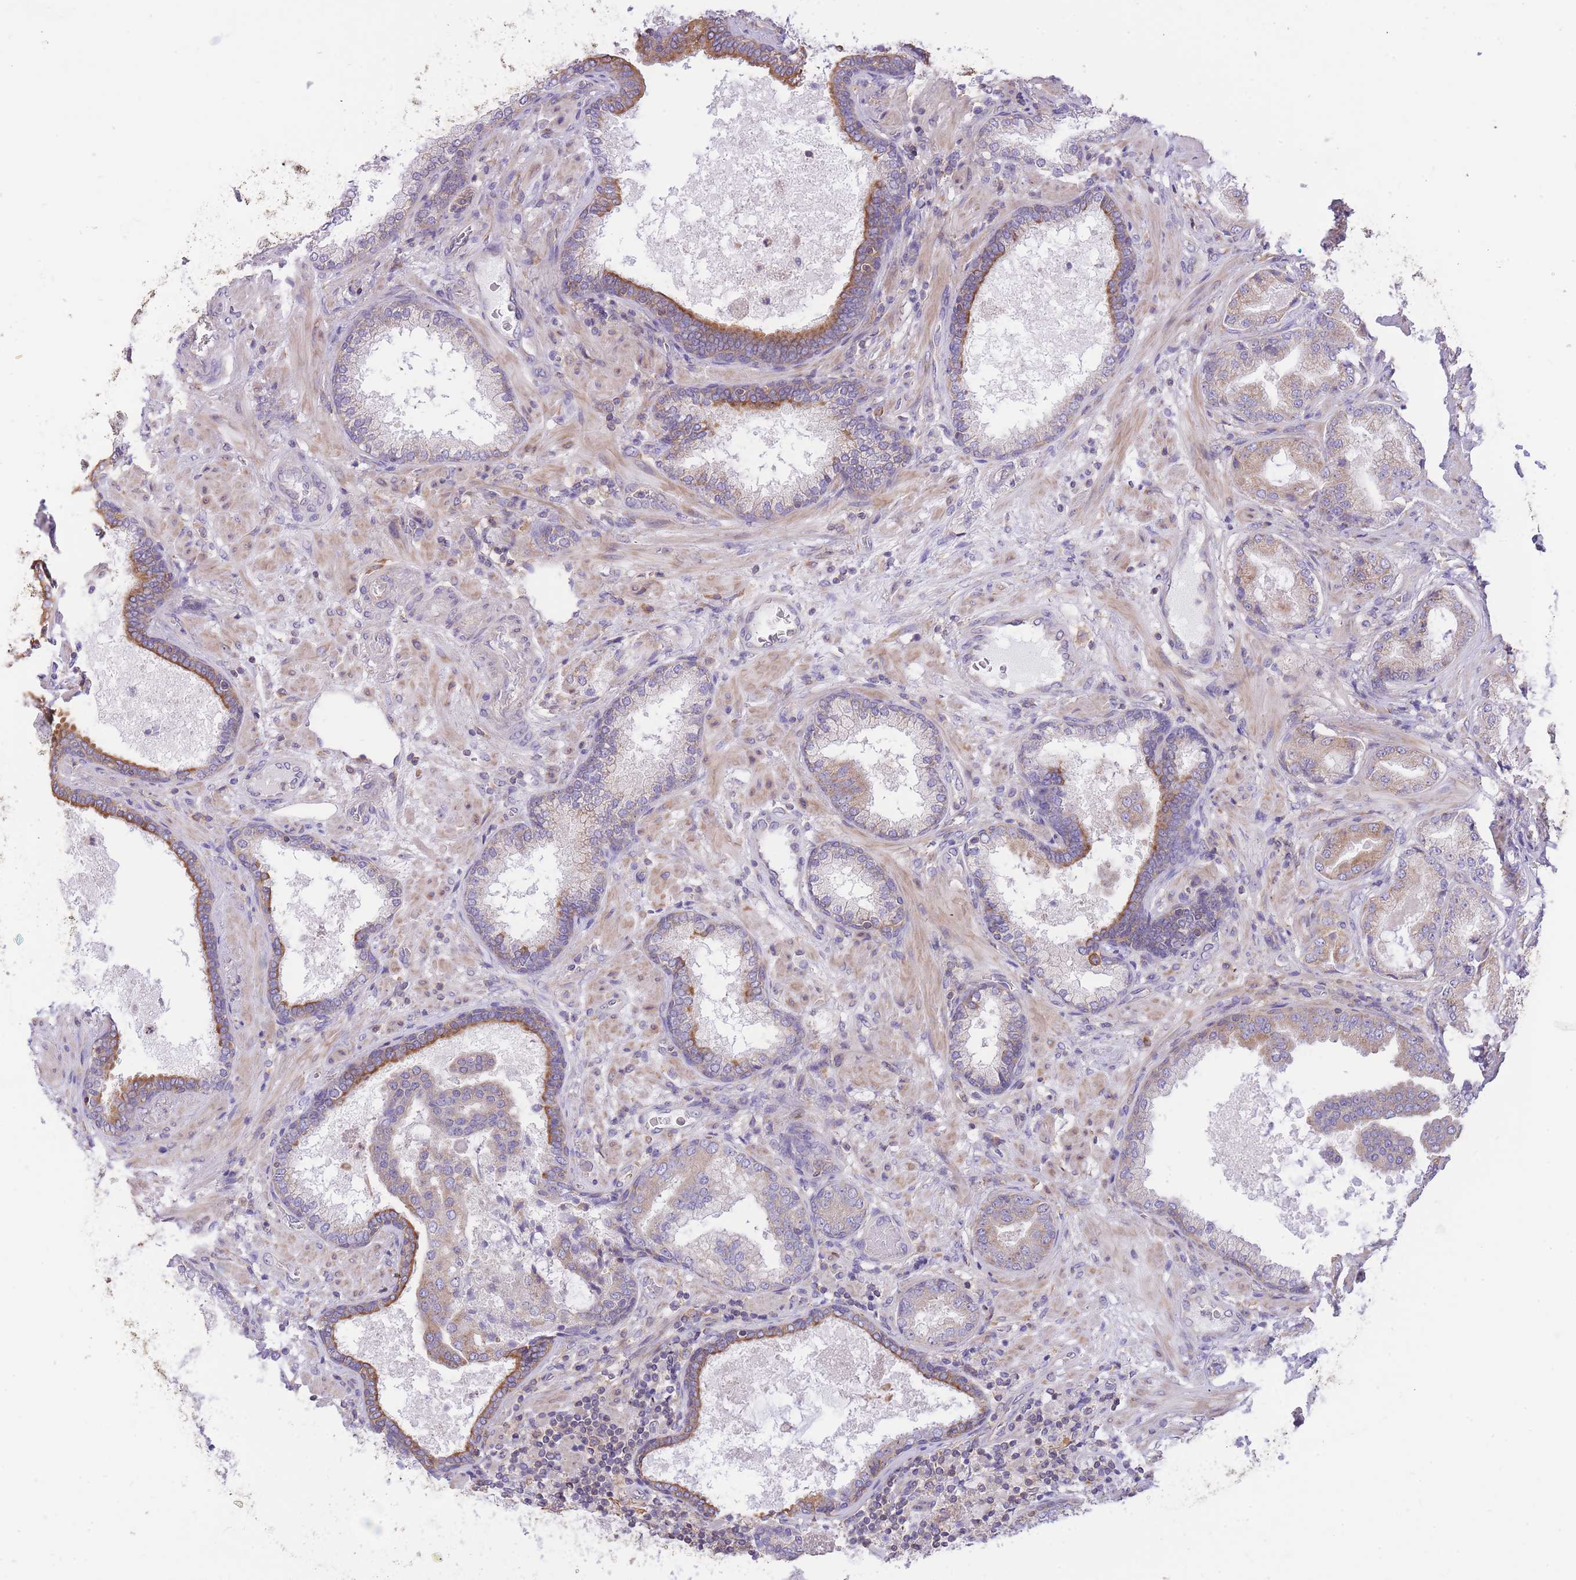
{"staining": {"intensity": "weak", "quantity": "25%-75%", "location": "cytoplasmic/membranous"}, "tissue": "prostate cancer", "cell_type": "Tumor cells", "image_type": "cancer", "snomed": [{"axis": "morphology", "description": "Adenocarcinoma, High grade"}, {"axis": "topography", "description": "Prostate"}], "caption": "Immunohistochemistry of prostate cancer (adenocarcinoma (high-grade)) exhibits low levels of weak cytoplasmic/membranous staining in about 25%-75% of tumor cells.", "gene": "GBP7", "patient": {"sex": "male", "age": 68}}